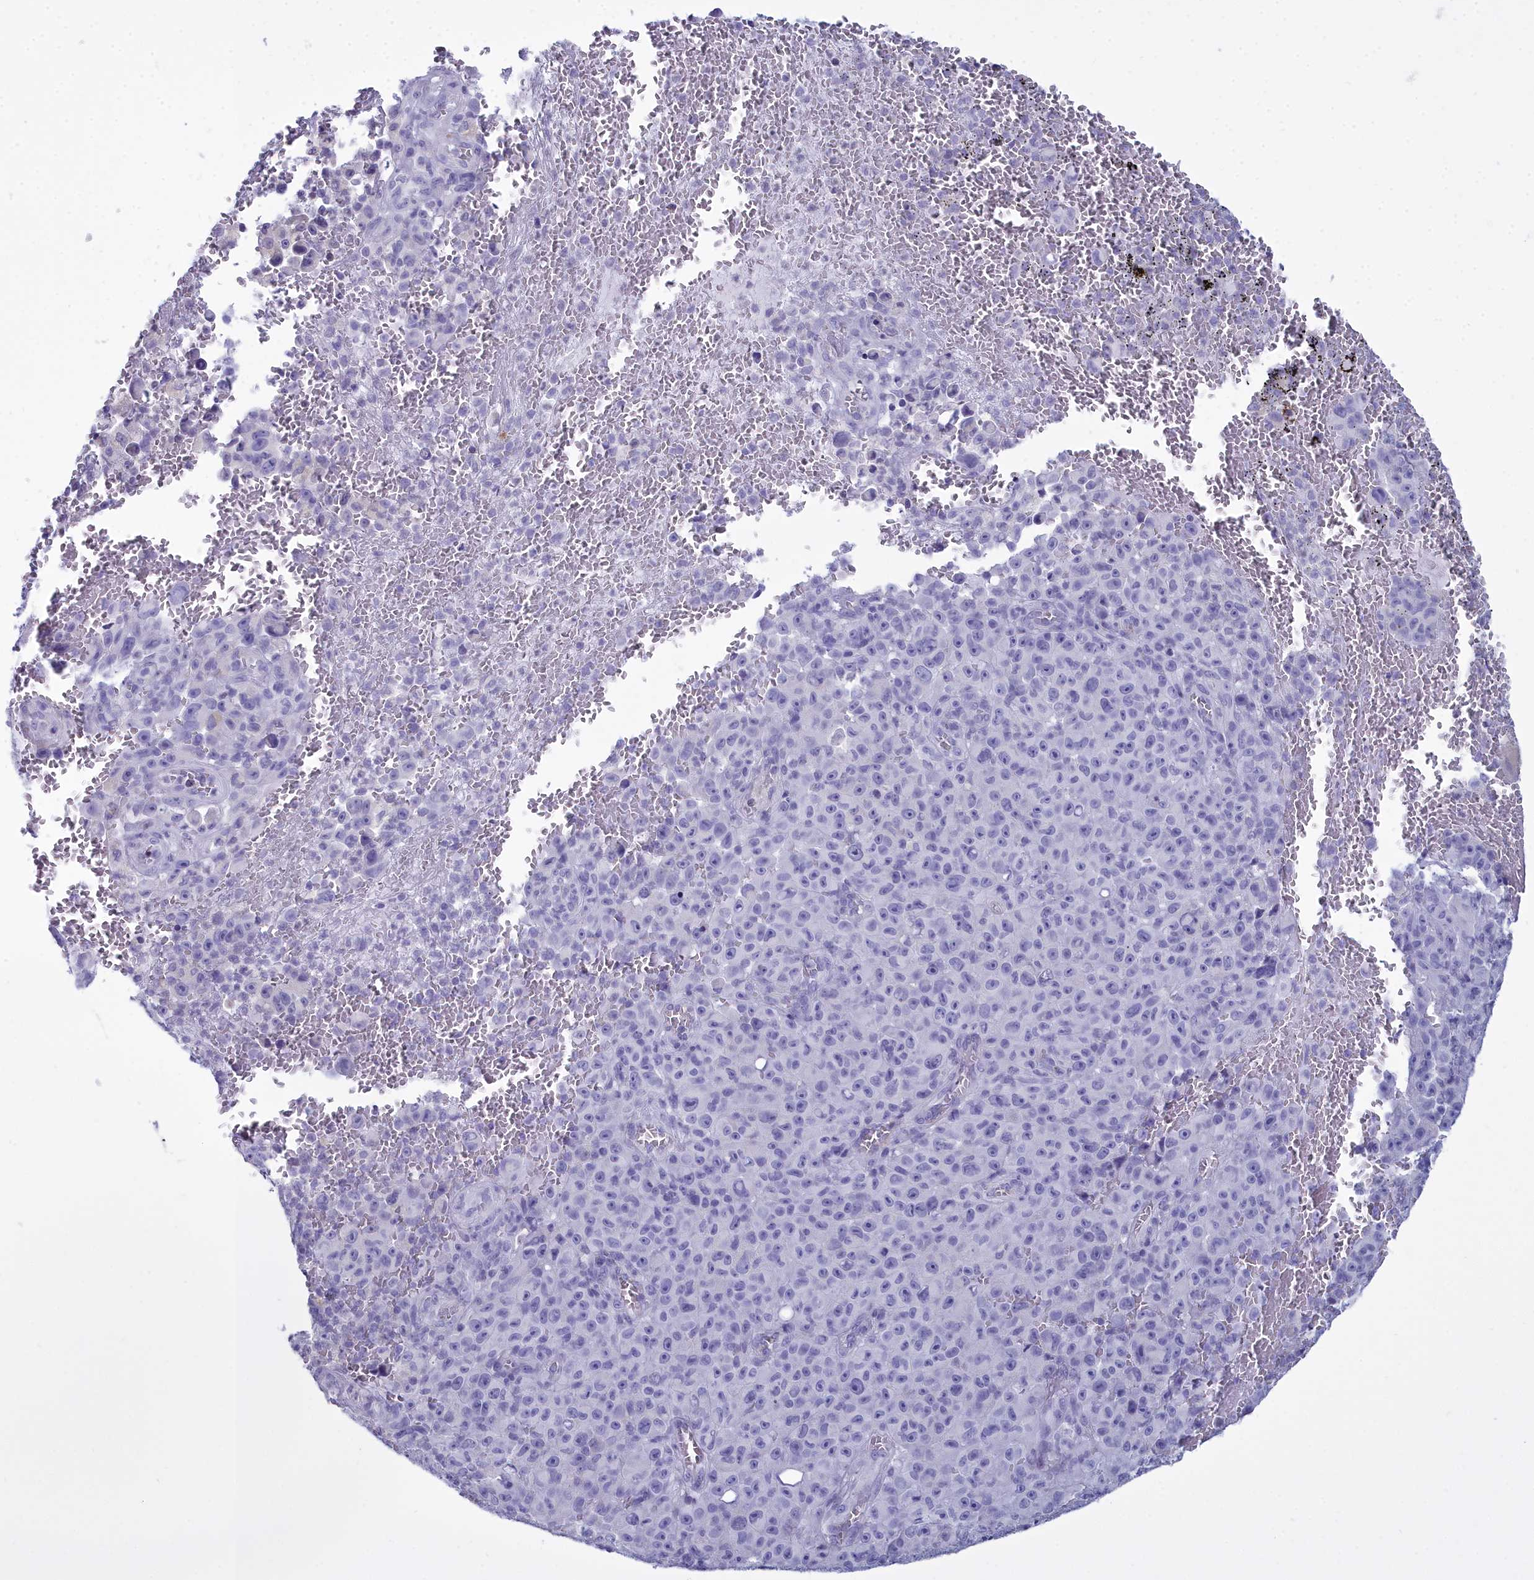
{"staining": {"intensity": "negative", "quantity": "none", "location": "none"}, "tissue": "melanoma", "cell_type": "Tumor cells", "image_type": "cancer", "snomed": [{"axis": "morphology", "description": "Malignant melanoma, NOS"}, {"axis": "topography", "description": "Skin"}], "caption": "High magnification brightfield microscopy of melanoma stained with DAB (3,3'-diaminobenzidine) (brown) and counterstained with hematoxylin (blue): tumor cells show no significant expression.", "gene": "MAP6", "patient": {"sex": "female", "age": 82}}